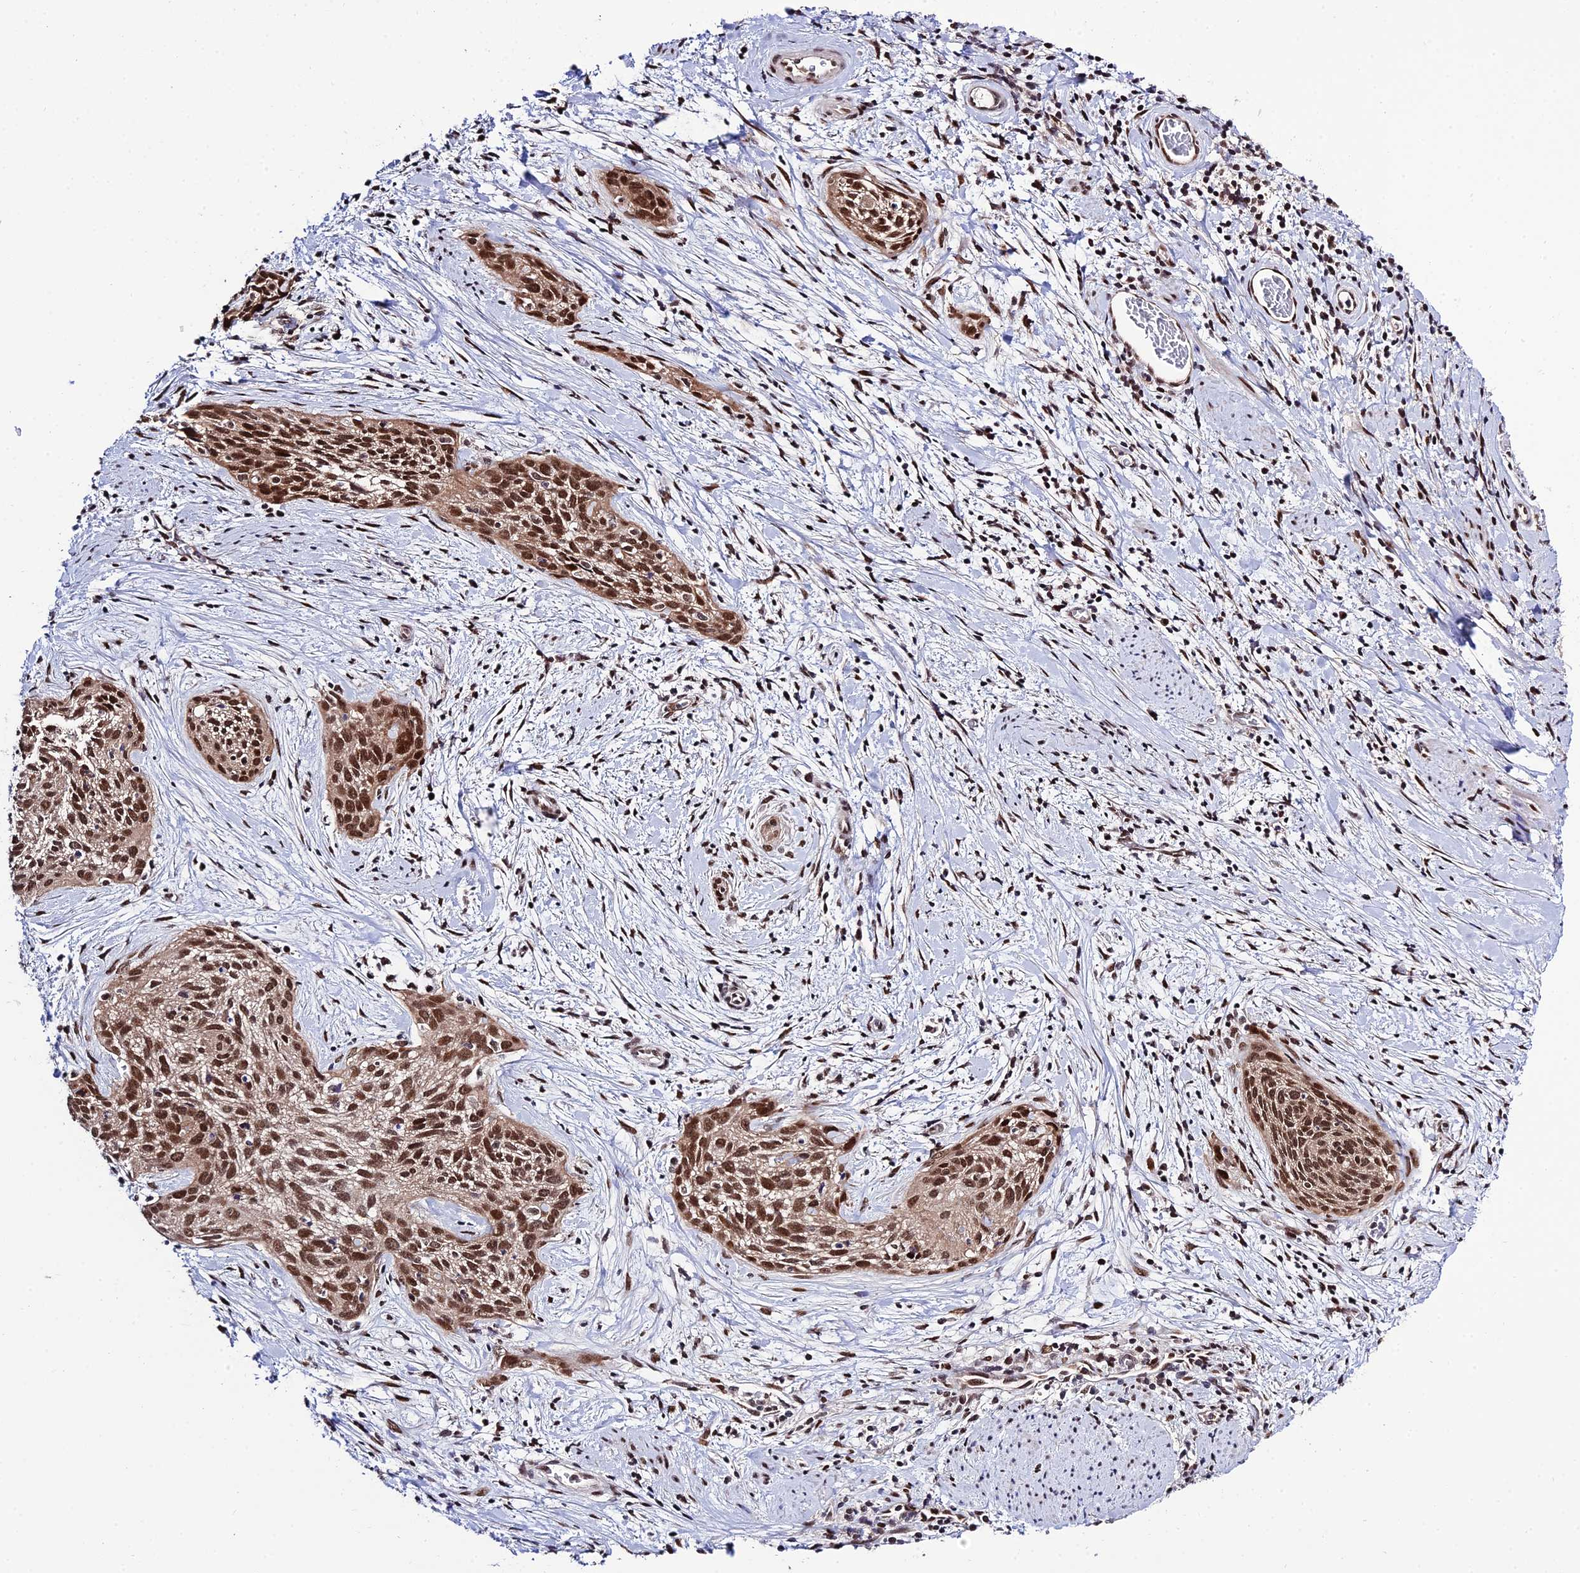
{"staining": {"intensity": "strong", "quantity": ">75%", "location": "nuclear"}, "tissue": "cervical cancer", "cell_type": "Tumor cells", "image_type": "cancer", "snomed": [{"axis": "morphology", "description": "Squamous cell carcinoma, NOS"}, {"axis": "topography", "description": "Cervix"}], "caption": "Tumor cells show high levels of strong nuclear positivity in approximately >75% of cells in human cervical squamous cell carcinoma. Using DAB (brown) and hematoxylin (blue) stains, captured at high magnification using brightfield microscopy.", "gene": "SYT15", "patient": {"sex": "female", "age": 55}}